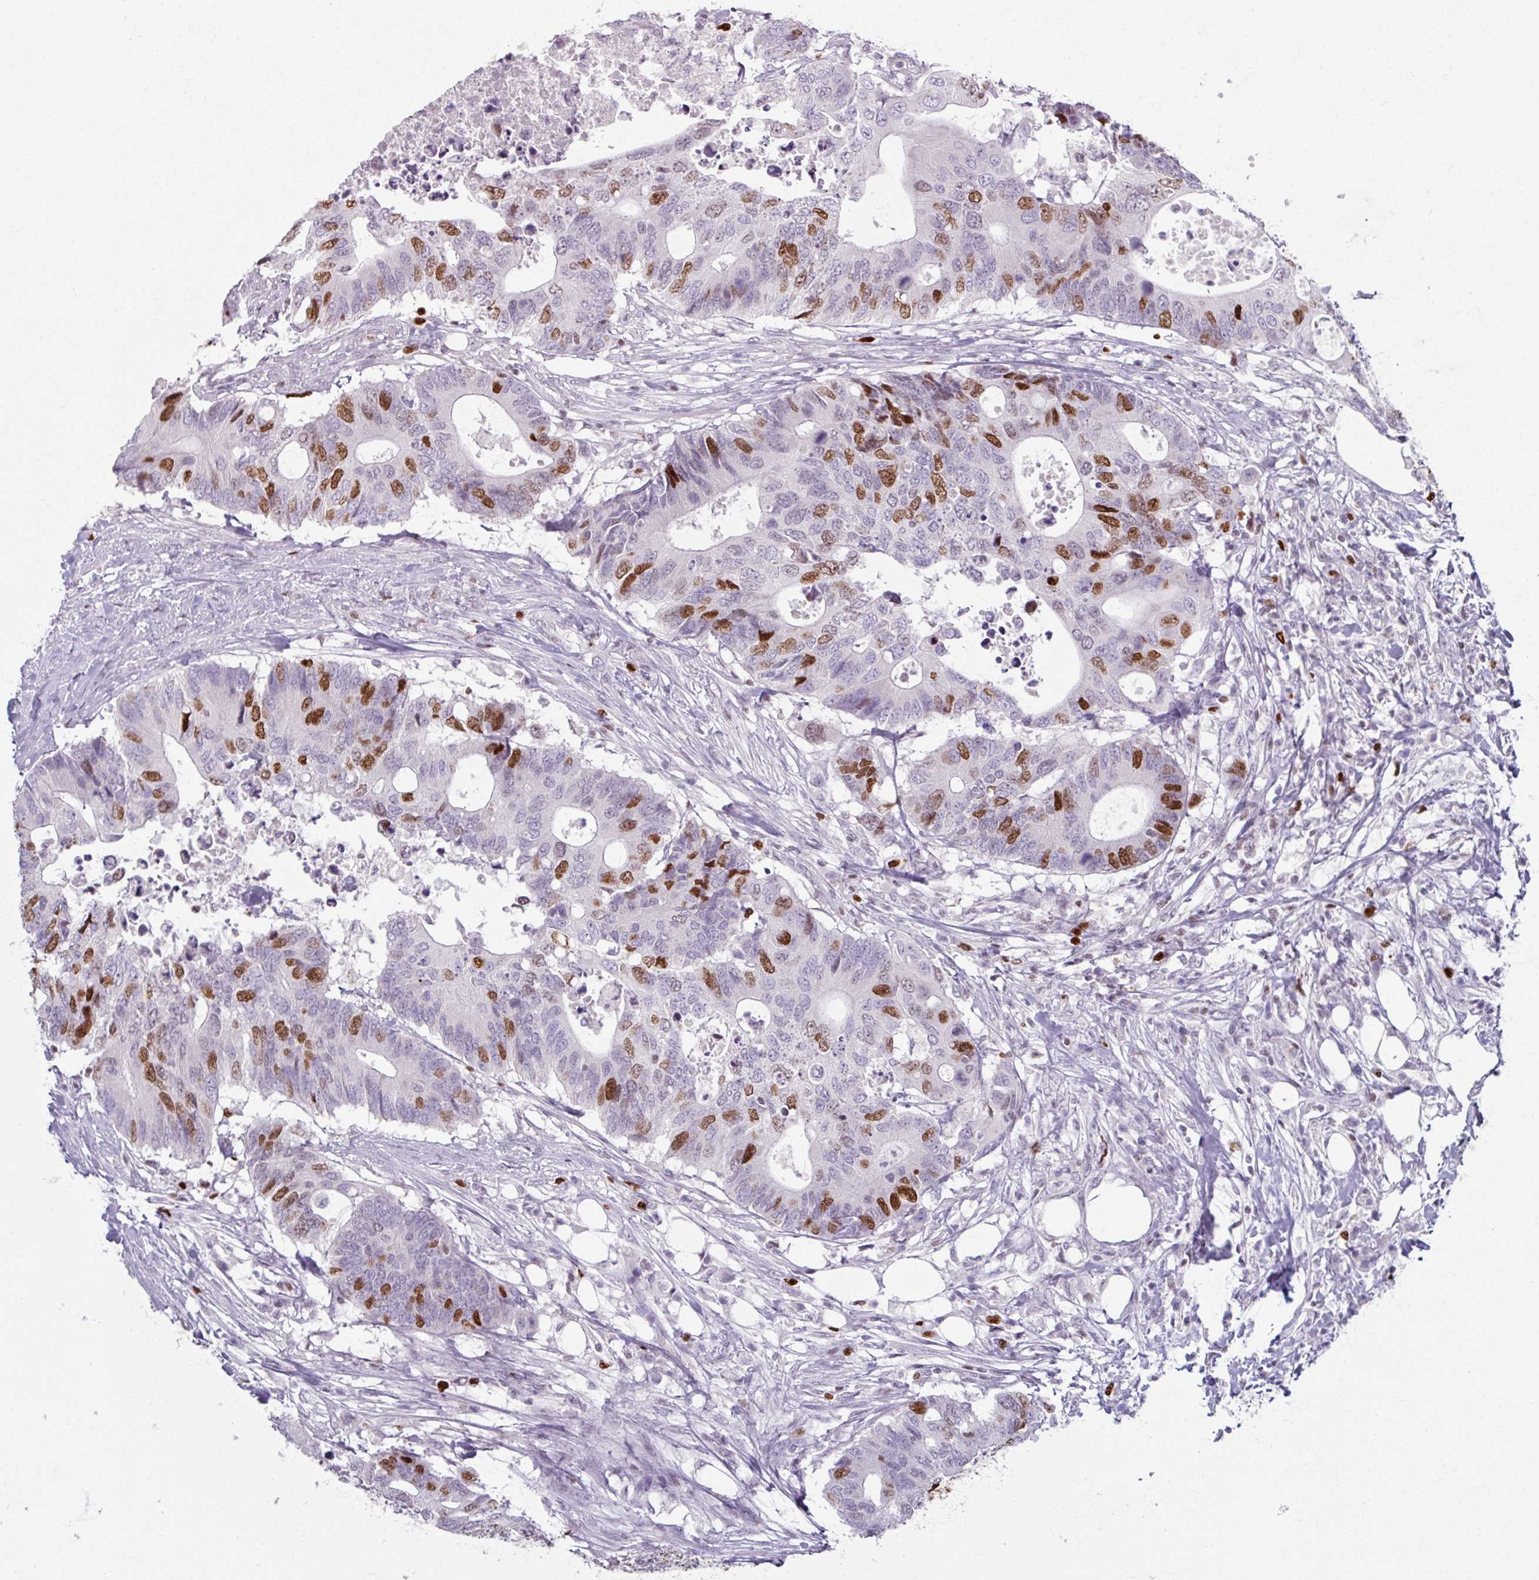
{"staining": {"intensity": "strong", "quantity": "<25%", "location": "nuclear"}, "tissue": "colorectal cancer", "cell_type": "Tumor cells", "image_type": "cancer", "snomed": [{"axis": "morphology", "description": "Adenocarcinoma, NOS"}, {"axis": "topography", "description": "Colon"}], "caption": "Human adenocarcinoma (colorectal) stained for a protein (brown) exhibits strong nuclear positive positivity in approximately <25% of tumor cells.", "gene": "ATAD2", "patient": {"sex": "male", "age": 71}}